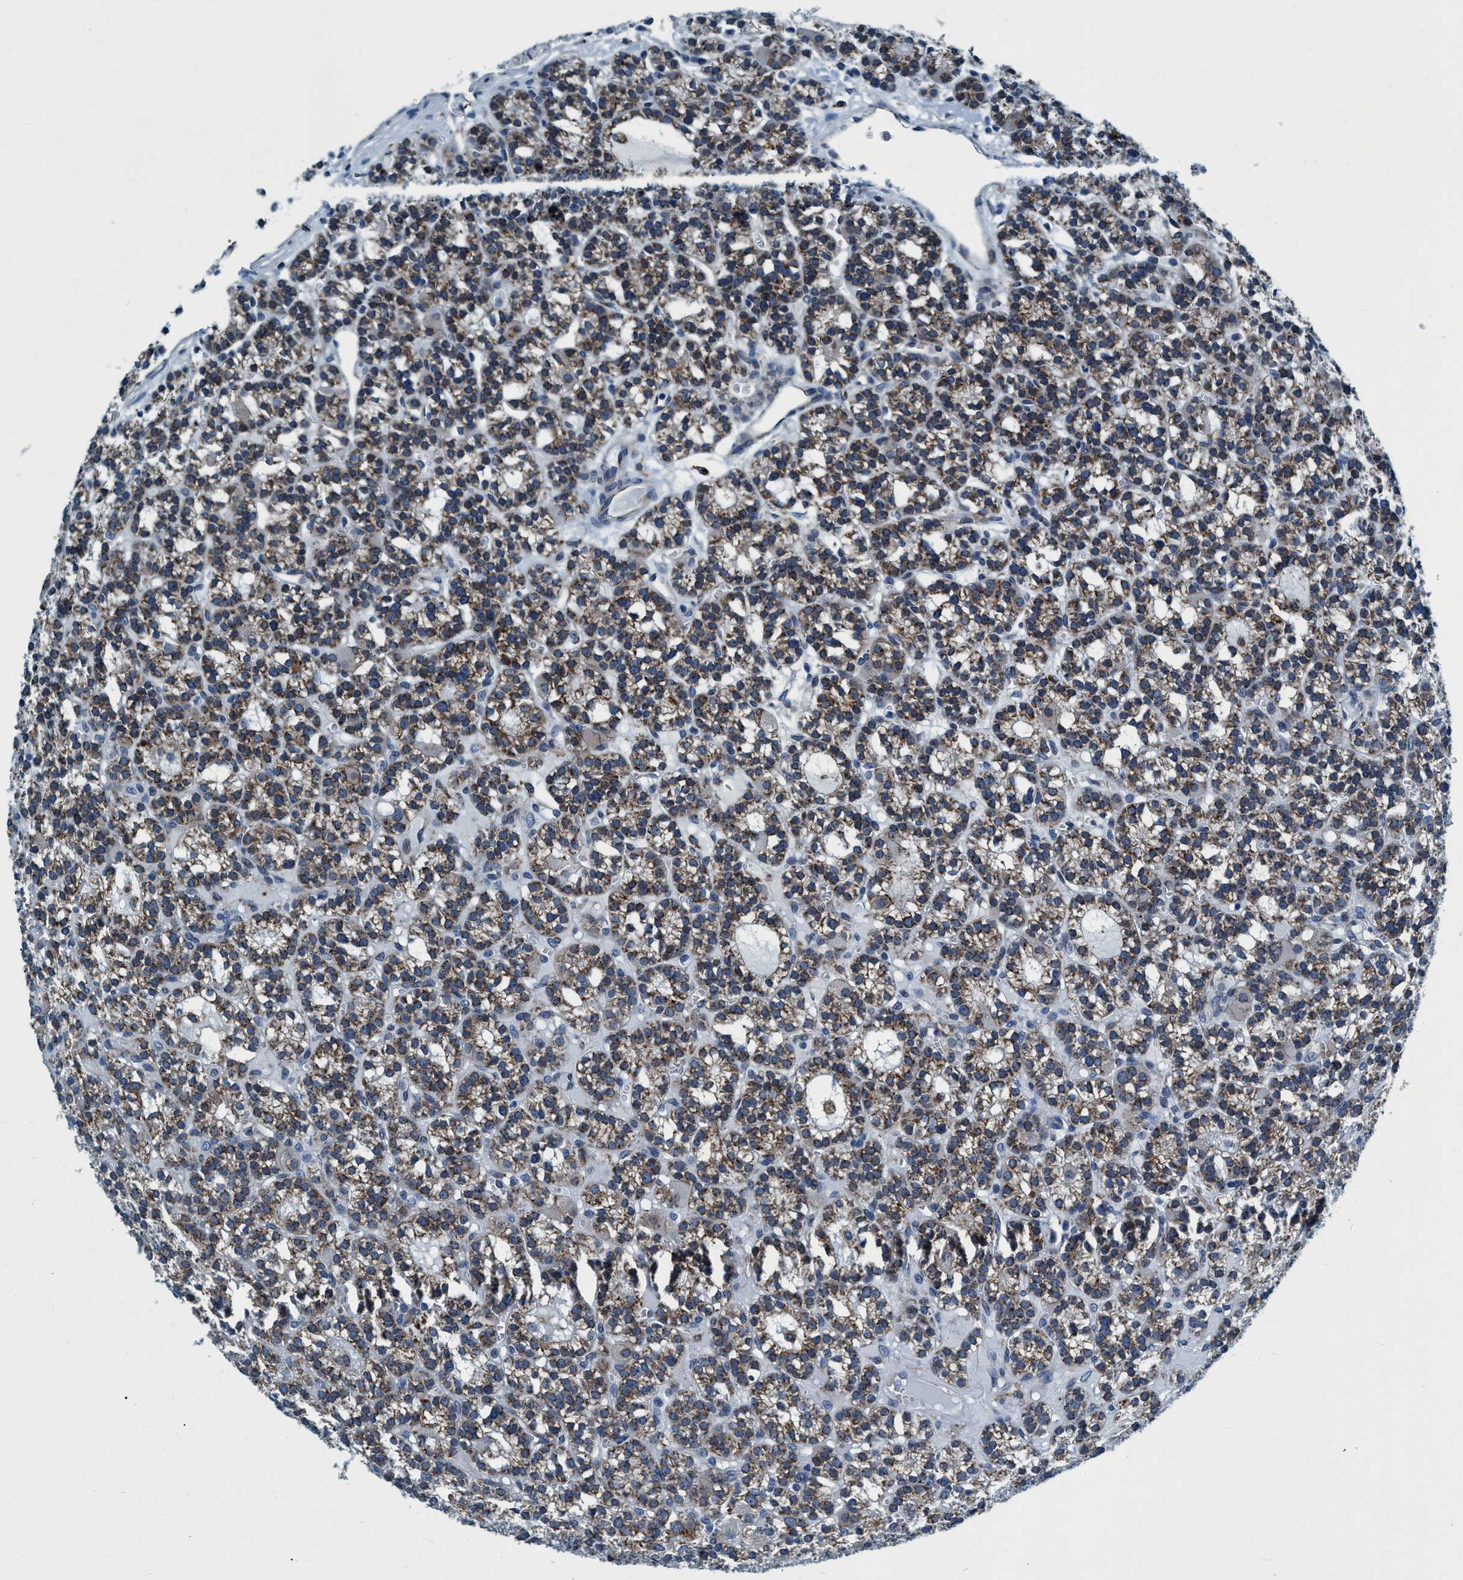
{"staining": {"intensity": "weak", "quantity": ">75%", "location": "cytoplasmic/membranous"}, "tissue": "parathyroid gland", "cell_type": "Glandular cells", "image_type": "normal", "snomed": [{"axis": "morphology", "description": "Normal tissue, NOS"}, {"axis": "morphology", "description": "Adenoma, NOS"}, {"axis": "topography", "description": "Parathyroid gland"}], "caption": "Approximately >75% of glandular cells in unremarkable parathyroid gland display weak cytoplasmic/membranous protein expression as visualized by brown immunohistochemical staining.", "gene": "ARMC9", "patient": {"sex": "female", "age": 58}}